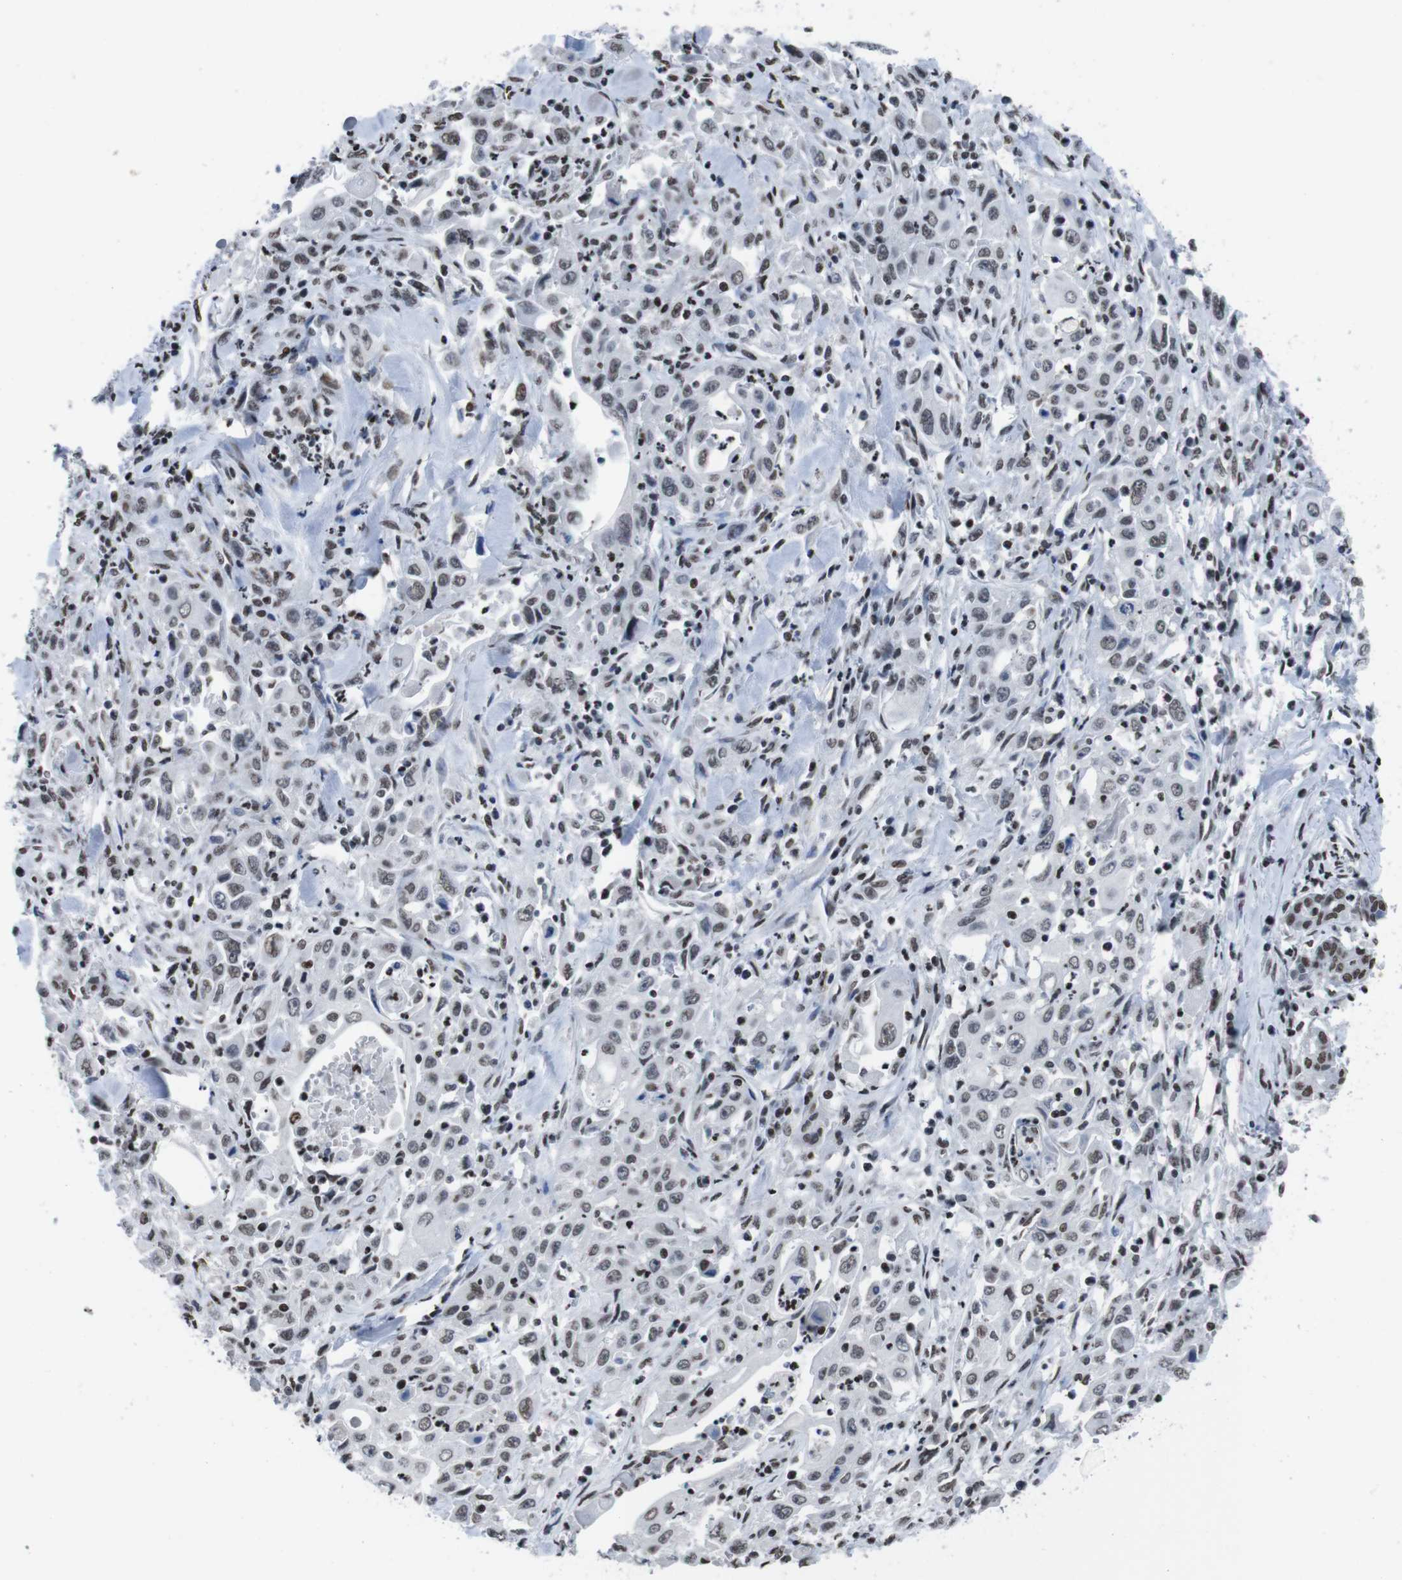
{"staining": {"intensity": "weak", "quantity": ">75%", "location": "nuclear"}, "tissue": "pancreatic cancer", "cell_type": "Tumor cells", "image_type": "cancer", "snomed": [{"axis": "morphology", "description": "Adenocarcinoma, NOS"}, {"axis": "topography", "description": "Pancreas"}], "caption": "Protein analysis of adenocarcinoma (pancreatic) tissue demonstrates weak nuclear positivity in about >75% of tumor cells. The staining is performed using DAB (3,3'-diaminobenzidine) brown chromogen to label protein expression. The nuclei are counter-stained blue using hematoxylin.", "gene": "PIP4P2", "patient": {"sex": "male", "age": 70}}